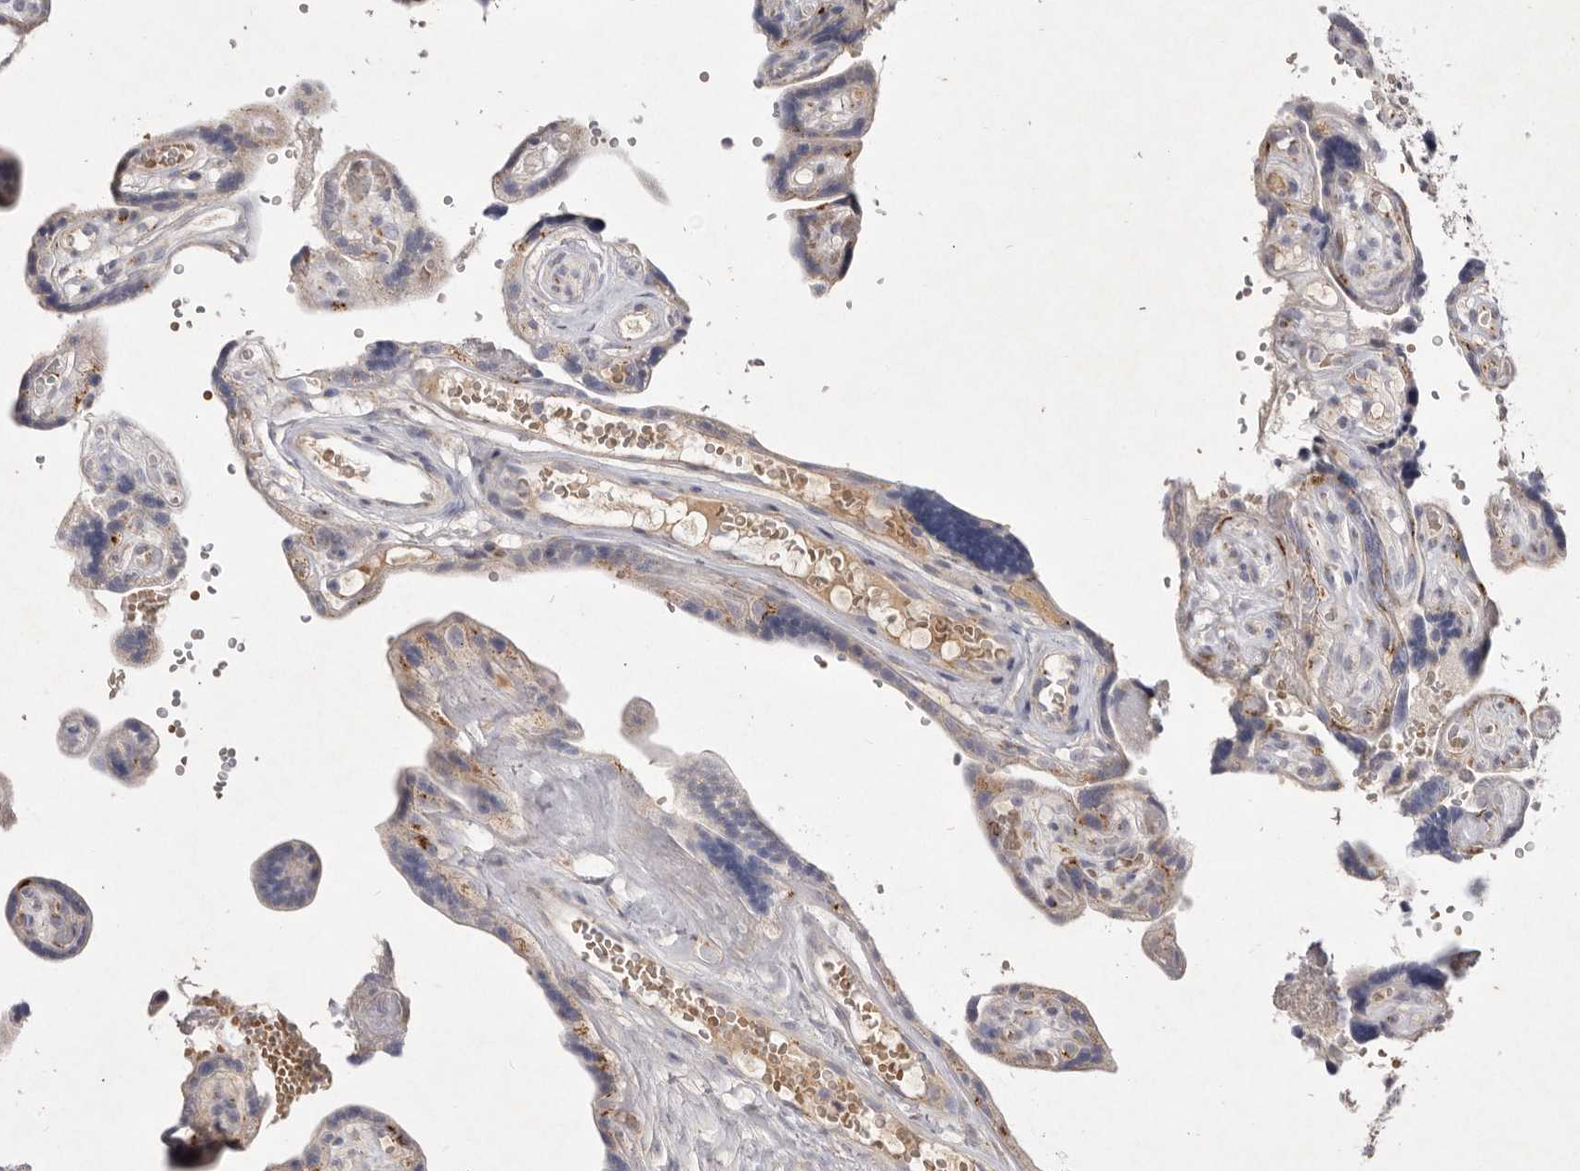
{"staining": {"intensity": "weak", "quantity": ">75%", "location": "cytoplasmic/membranous"}, "tissue": "placenta", "cell_type": "Decidual cells", "image_type": "normal", "snomed": [{"axis": "morphology", "description": "Normal tissue, NOS"}, {"axis": "topography", "description": "Placenta"}], "caption": "Immunohistochemistry (IHC) (DAB (3,3'-diaminobenzidine)) staining of normal placenta reveals weak cytoplasmic/membranous protein positivity in approximately >75% of decidual cells.", "gene": "USP24", "patient": {"sex": "female", "age": 30}}